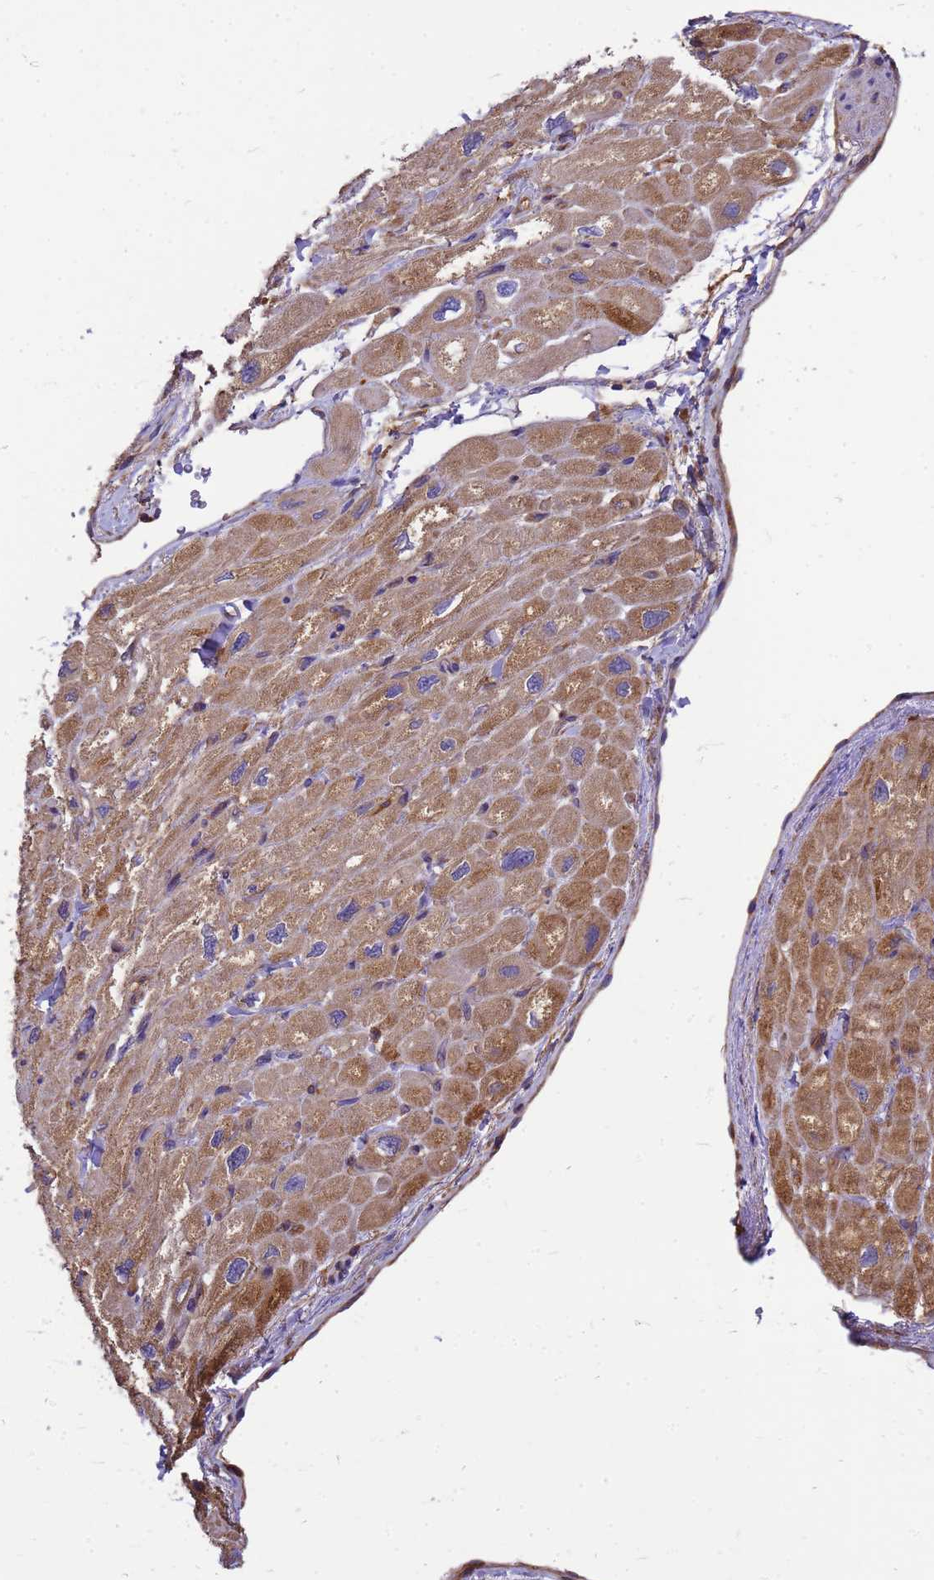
{"staining": {"intensity": "moderate", "quantity": "25%-75%", "location": "cytoplasmic/membranous"}, "tissue": "heart muscle", "cell_type": "Cardiomyocytes", "image_type": "normal", "snomed": [{"axis": "morphology", "description": "Normal tissue, NOS"}, {"axis": "topography", "description": "Heart"}], "caption": "Immunohistochemical staining of benign human heart muscle shows medium levels of moderate cytoplasmic/membranous positivity in approximately 25%-75% of cardiomyocytes.", "gene": "GID4", "patient": {"sex": "male", "age": 65}}